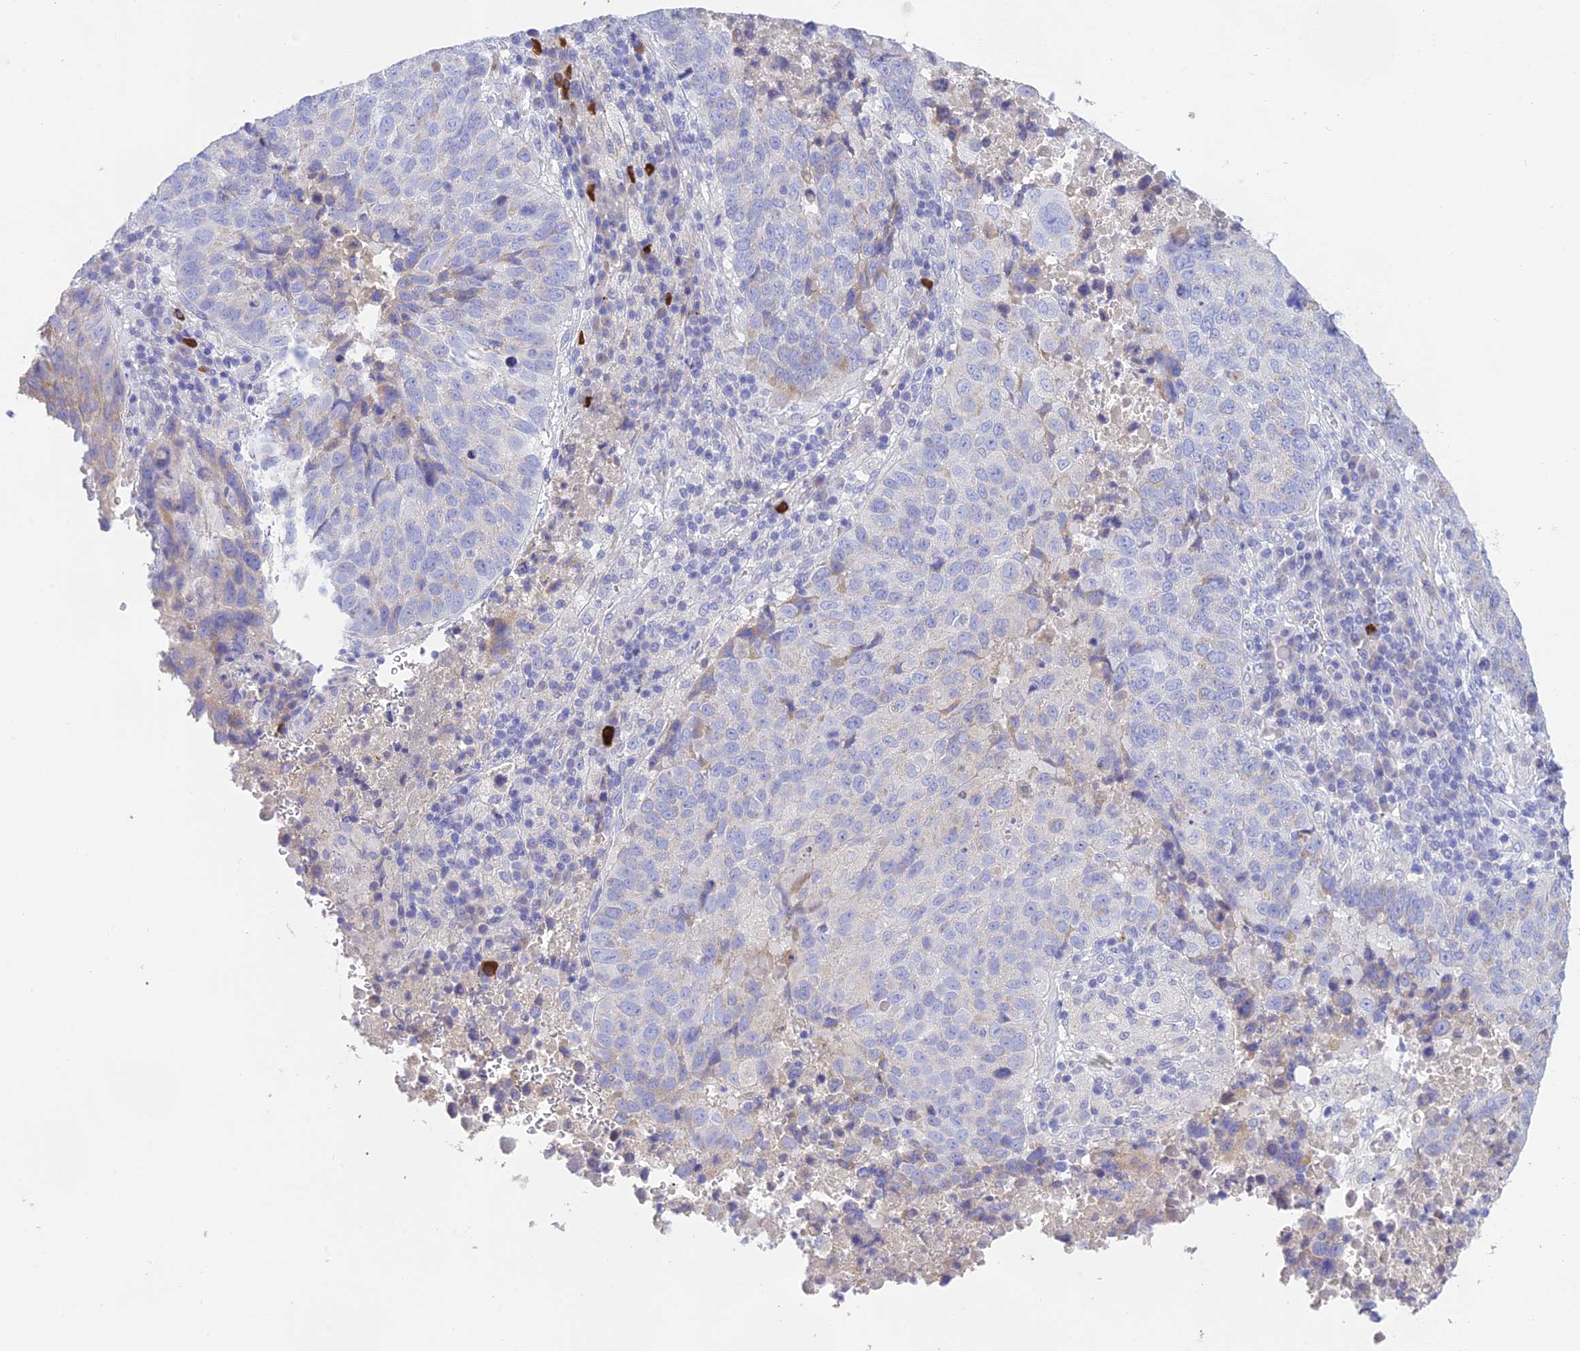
{"staining": {"intensity": "negative", "quantity": "none", "location": "none"}, "tissue": "lung cancer", "cell_type": "Tumor cells", "image_type": "cancer", "snomed": [{"axis": "morphology", "description": "Squamous cell carcinoma, NOS"}, {"axis": "topography", "description": "Lung"}], "caption": "An image of human lung squamous cell carcinoma is negative for staining in tumor cells.", "gene": "HSD17B2", "patient": {"sex": "male", "age": 73}}